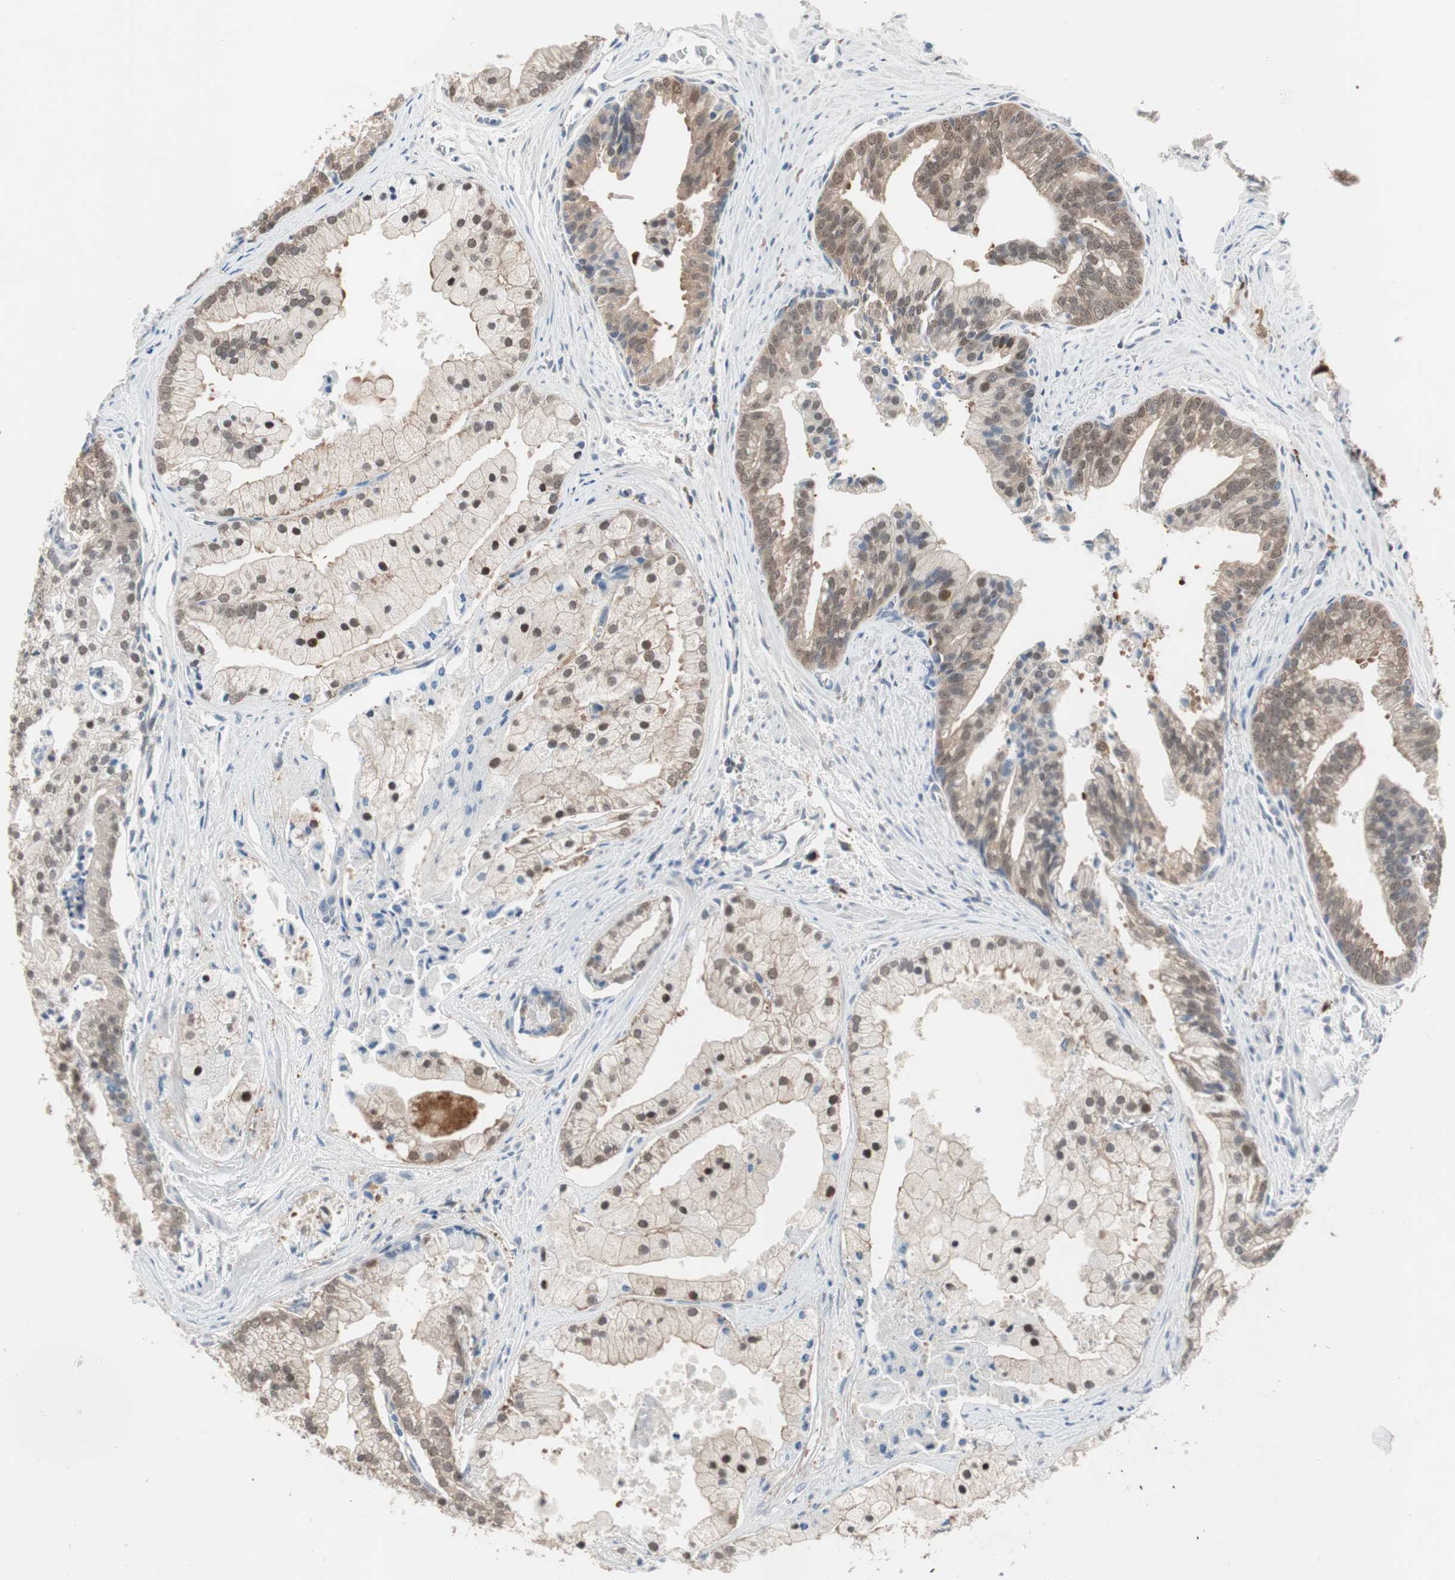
{"staining": {"intensity": "moderate", "quantity": "25%-75%", "location": "cytoplasmic/membranous,nuclear"}, "tissue": "prostate cancer", "cell_type": "Tumor cells", "image_type": "cancer", "snomed": [{"axis": "morphology", "description": "Adenocarcinoma, High grade"}, {"axis": "topography", "description": "Prostate"}], "caption": "Prostate cancer tissue displays moderate cytoplasmic/membranous and nuclear expression in about 25%-75% of tumor cells", "gene": "GRHL1", "patient": {"sex": "male", "age": 67}}